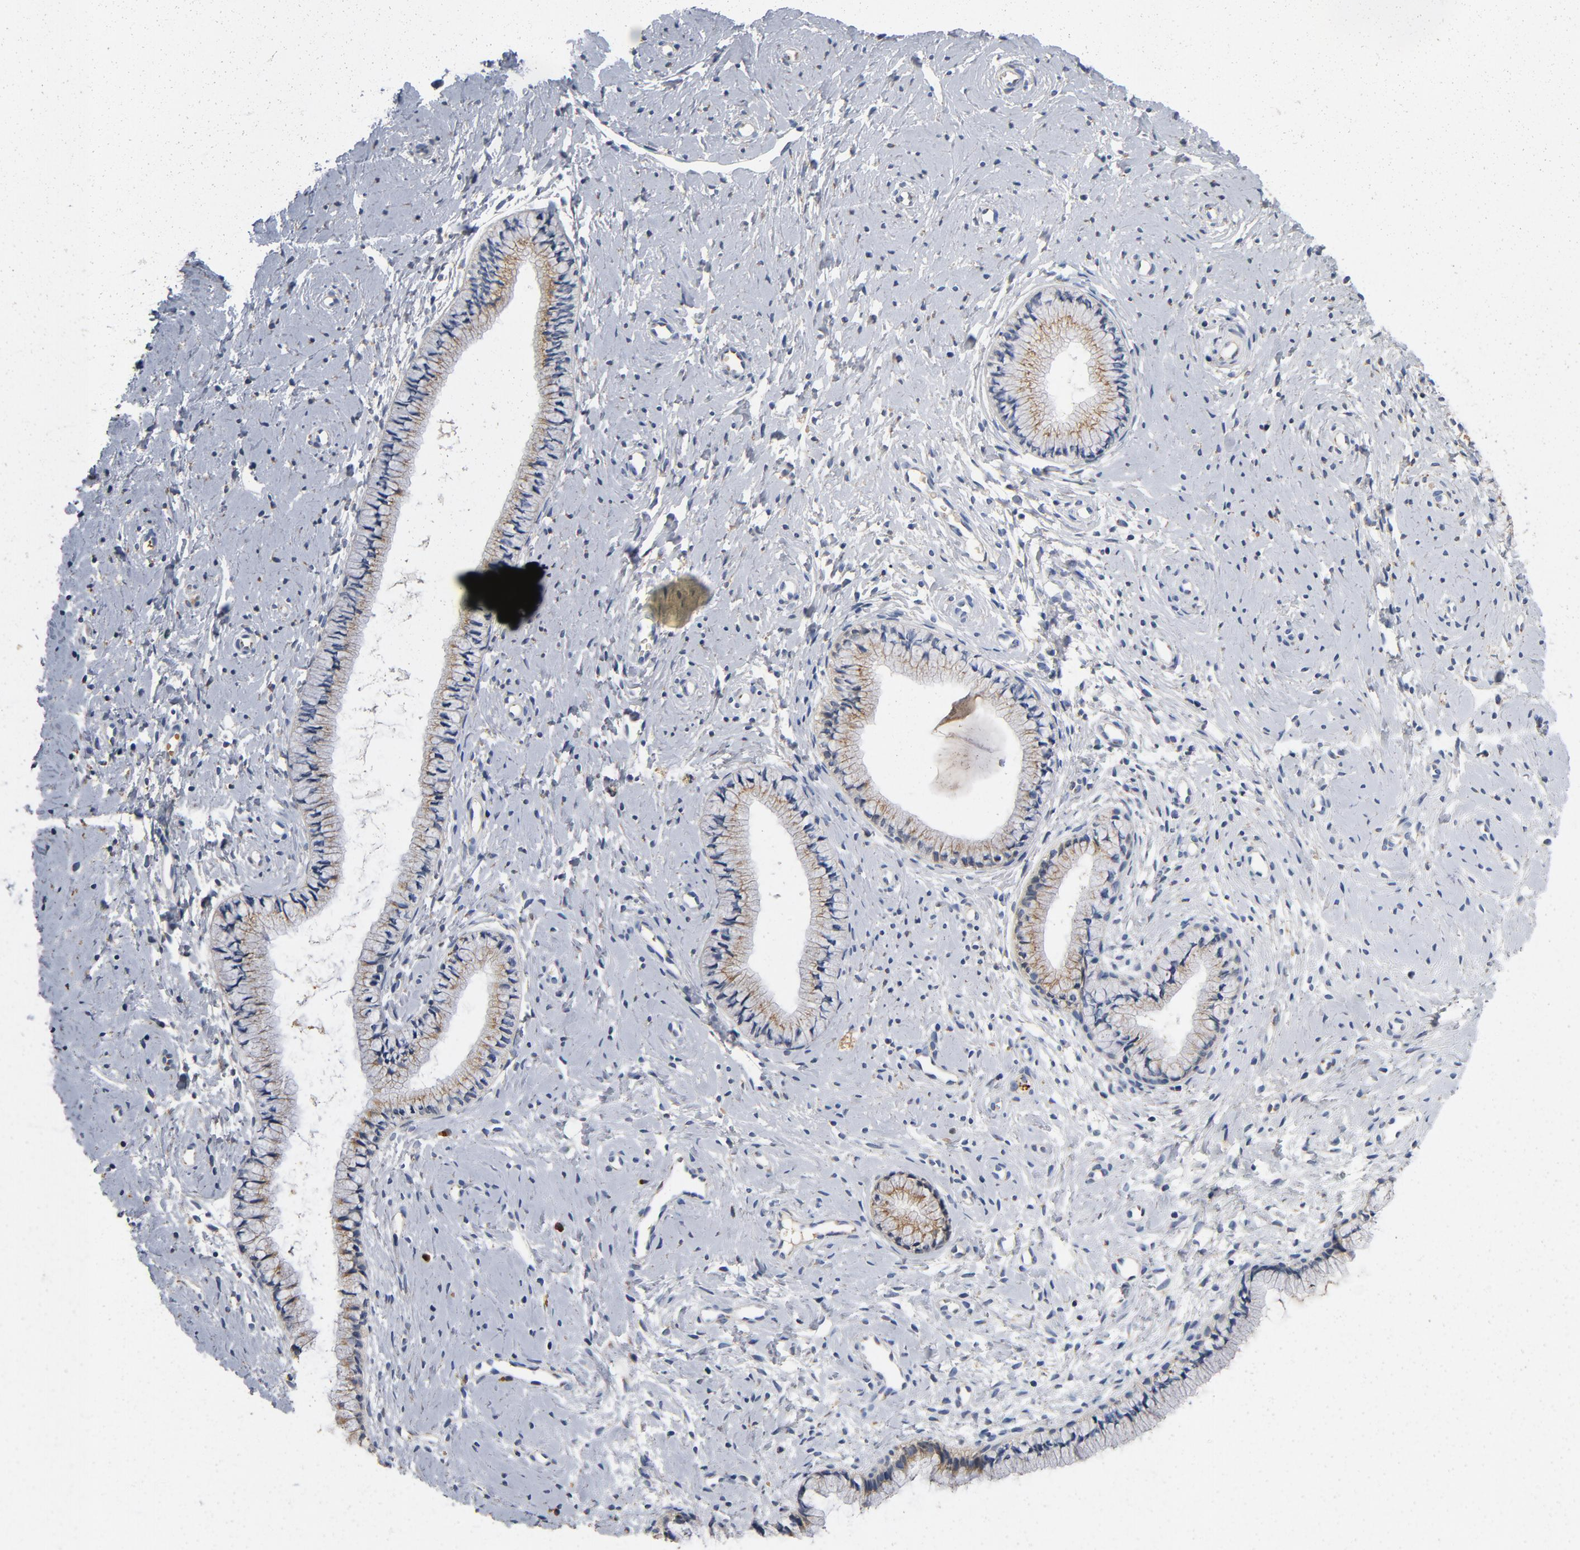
{"staining": {"intensity": "weak", "quantity": ">75%", "location": "cytoplasmic/membranous"}, "tissue": "cervix", "cell_type": "Glandular cells", "image_type": "normal", "snomed": [{"axis": "morphology", "description": "Normal tissue, NOS"}, {"axis": "topography", "description": "Cervix"}], "caption": "DAB (3,3'-diaminobenzidine) immunohistochemical staining of benign cervix exhibits weak cytoplasmic/membranous protein positivity in about >75% of glandular cells.", "gene": "LMAN2", "patient": {"sex": "female", "age": 46}}